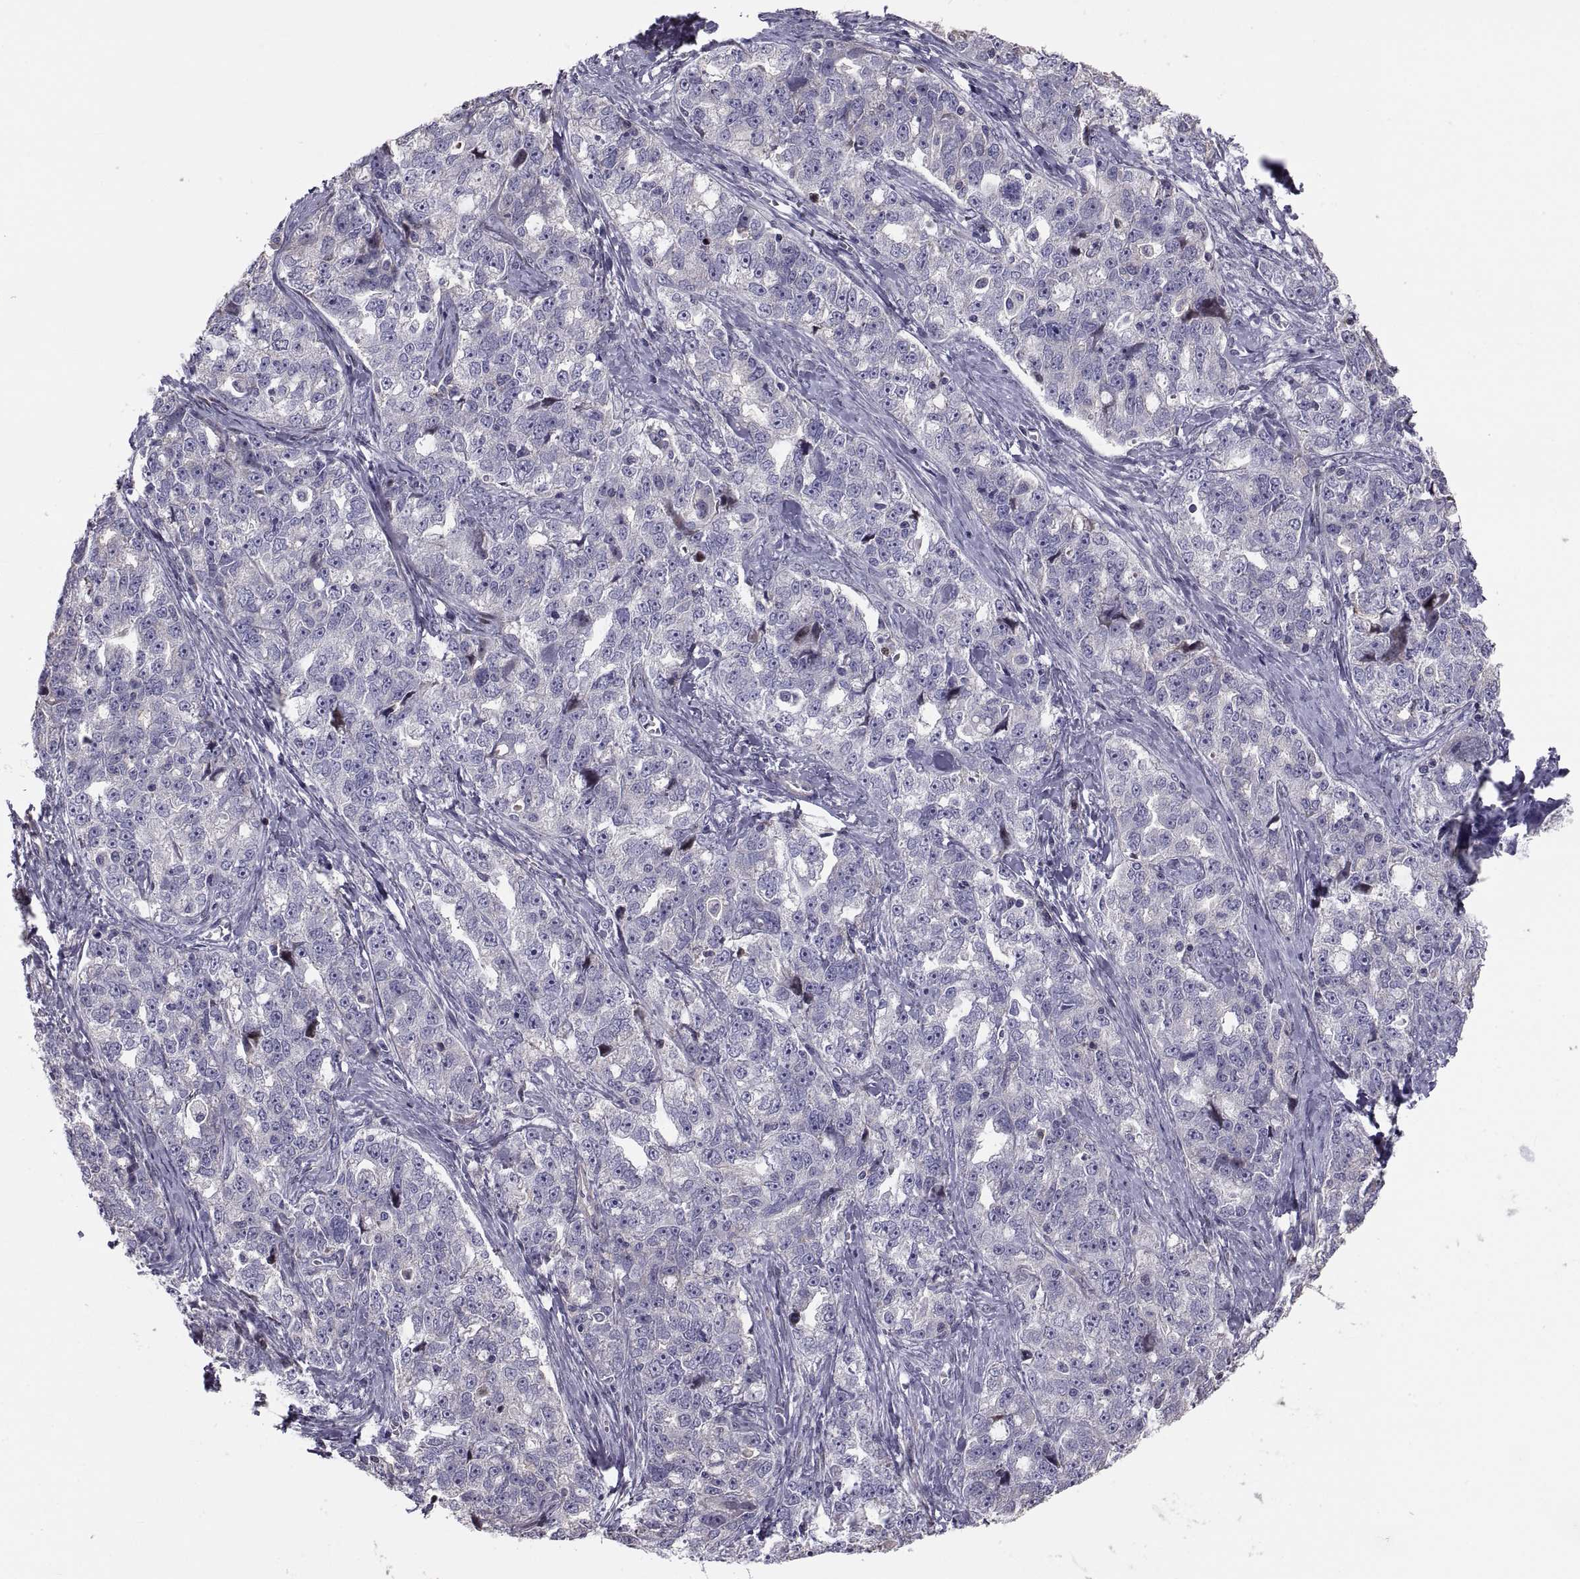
{"staining": {"intensity": "negative", "quantity": "none", "location": "none"}, "tissue": "ovarian cancer", "cell_type": "Tumor cells", "image_type": "cancer", "snomed": [{"axis": "morphology", "description": "Cystadenocarcinoma, serous, NOS"}, {"axis": "topography", "description": "Ovary"}], "caption": "Tumor cells are negative for protein expression in human ovarian serous cystadenocarcinoma.", "gene": "ANO1", "patient": {"sex": "female", "age": 51}}